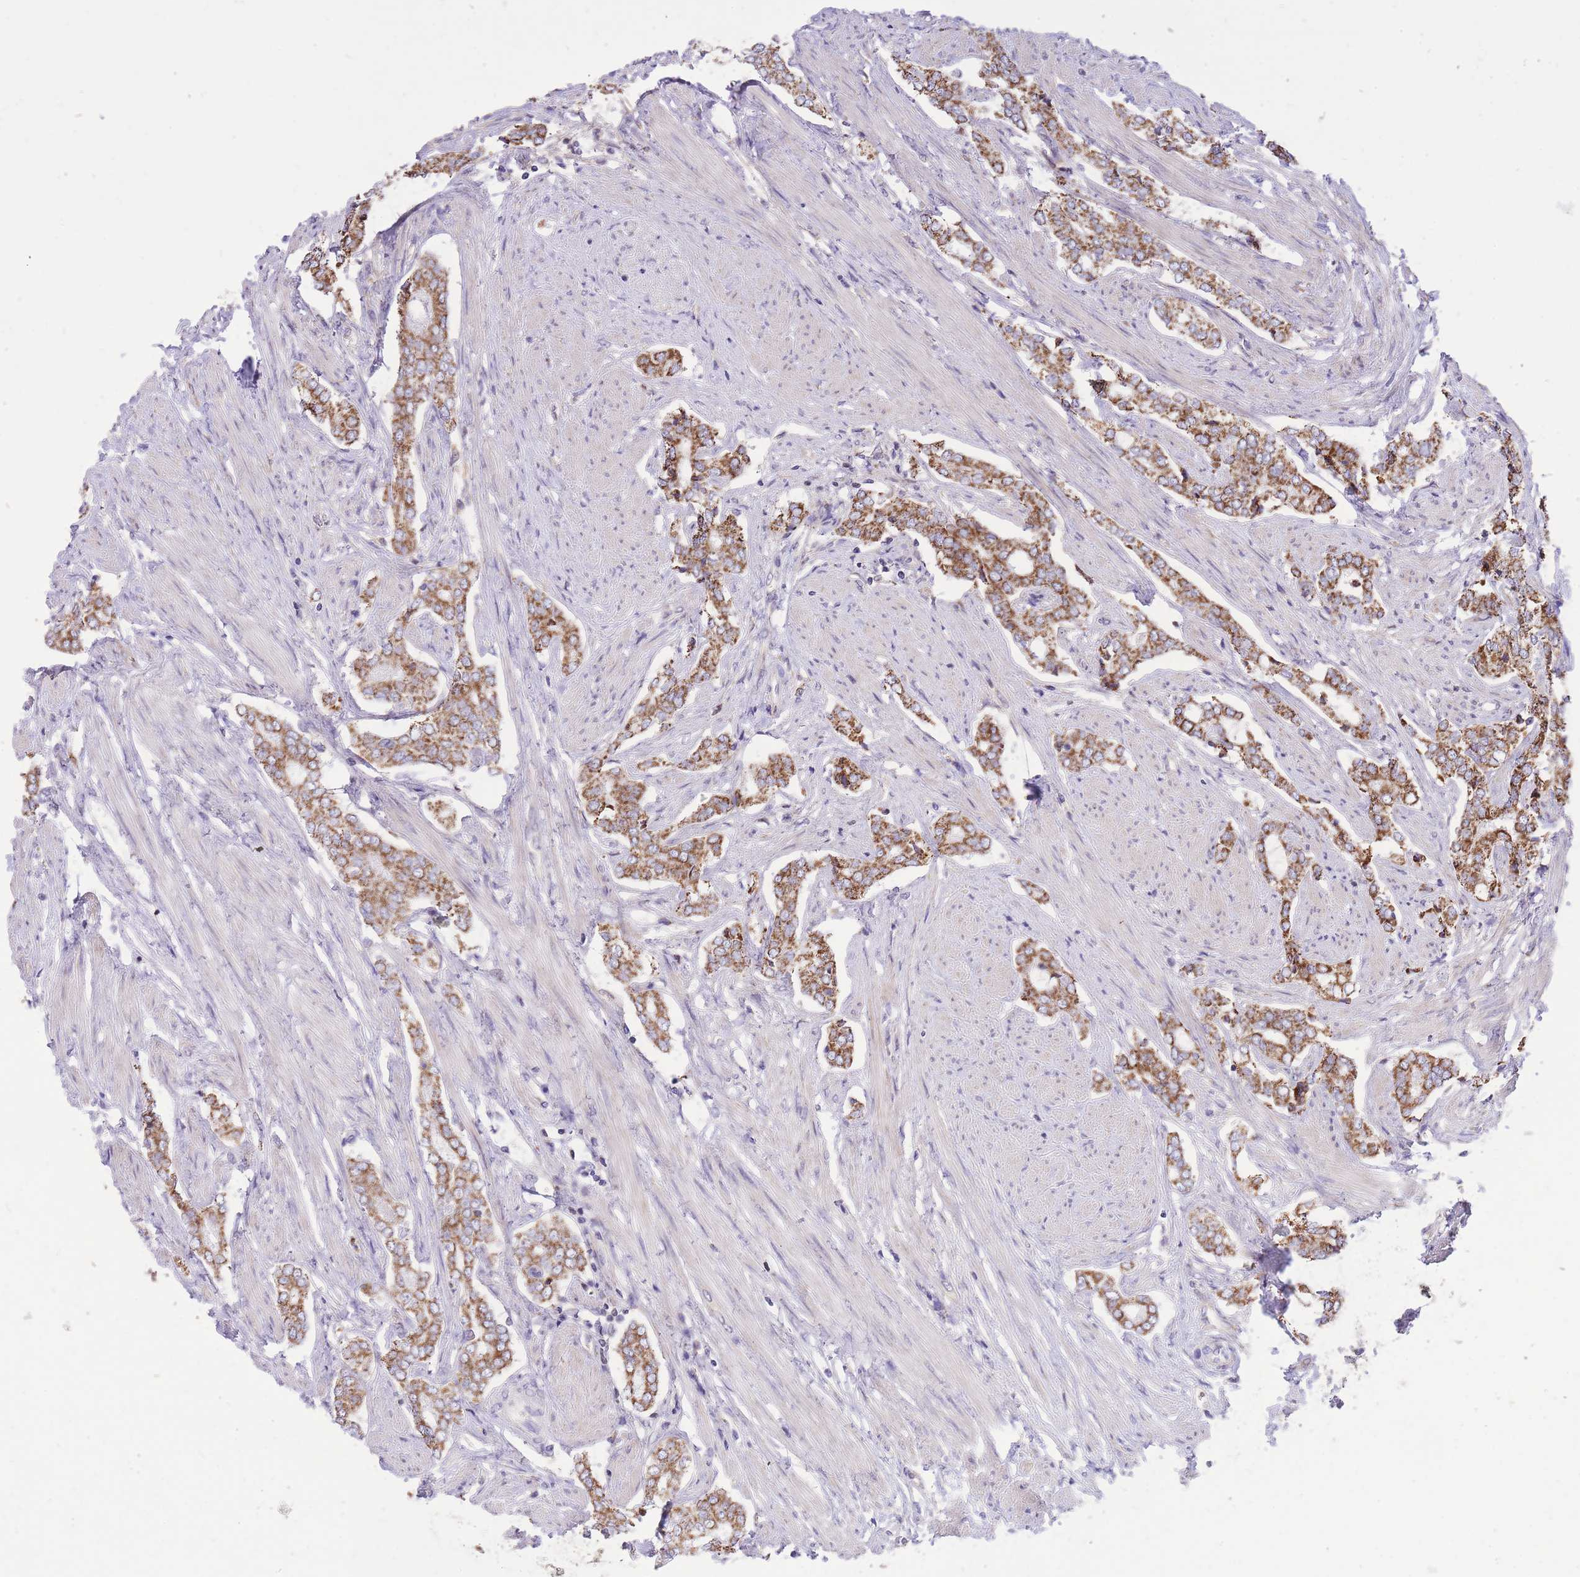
{"staining": {"intensity": "moderate", "quantity": ">75%", "location": "cytoplasmic/membranous"}, "tissue": "prostate cancer", "cell_type": "Tumor cells", "image_type": "cancer", "snomed": [{"axis": "morphology", "description": "Adenocarcinoma, High grade"}, {"axis": "topography", "description": "Prostate"}], "caption": "The histopathology image reveals staining of prostate adenocarcinoma (high-grade), revealing moderate cytoplasmic/membranous protein expression (brown color) within tumor cells. (DAB = brown stain, brightfield microscopy at high magnification).", "gene": "TOPAZ1", "patient": {"sex": "male", "age": 71}}